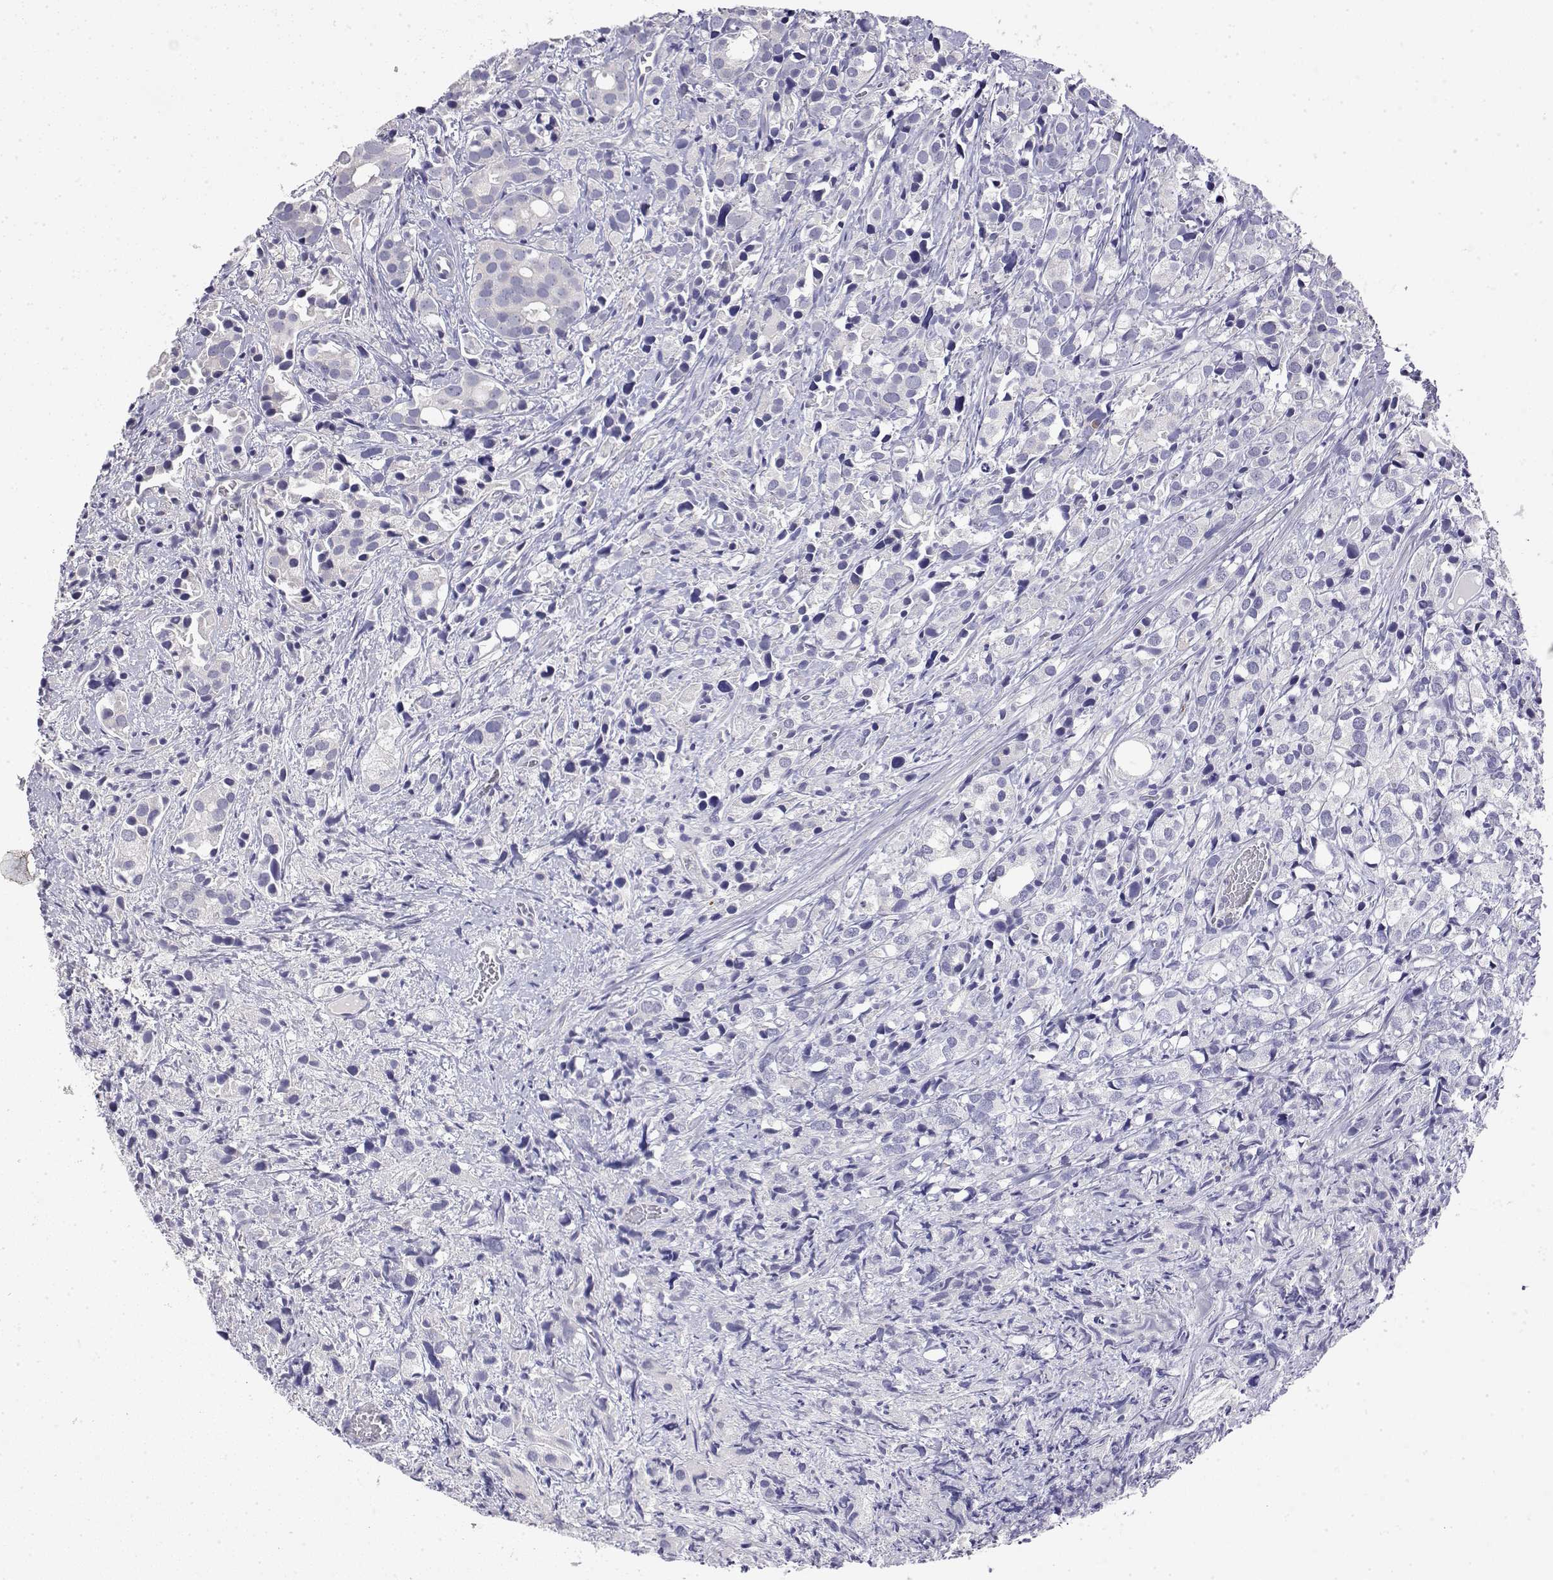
{"staining": {"intensity": "negative", "quantity": "none", "location": "none"}, "tissue": "prostate cancer", "cell_type": "Tumor cells", "image_type": "cancer", "snomed": [{"axis": "morphology", "description": "Adenocarcinoma, High grade"}, {"axis": "topography", "description": "Prostate"}], "caption": "The micrograph exhibits no staining of tumor cells in prostate cancer (high-grade adenocarcinoma).", "gene": "LY6D", "patient": {"sex": "male", "age": 86}}